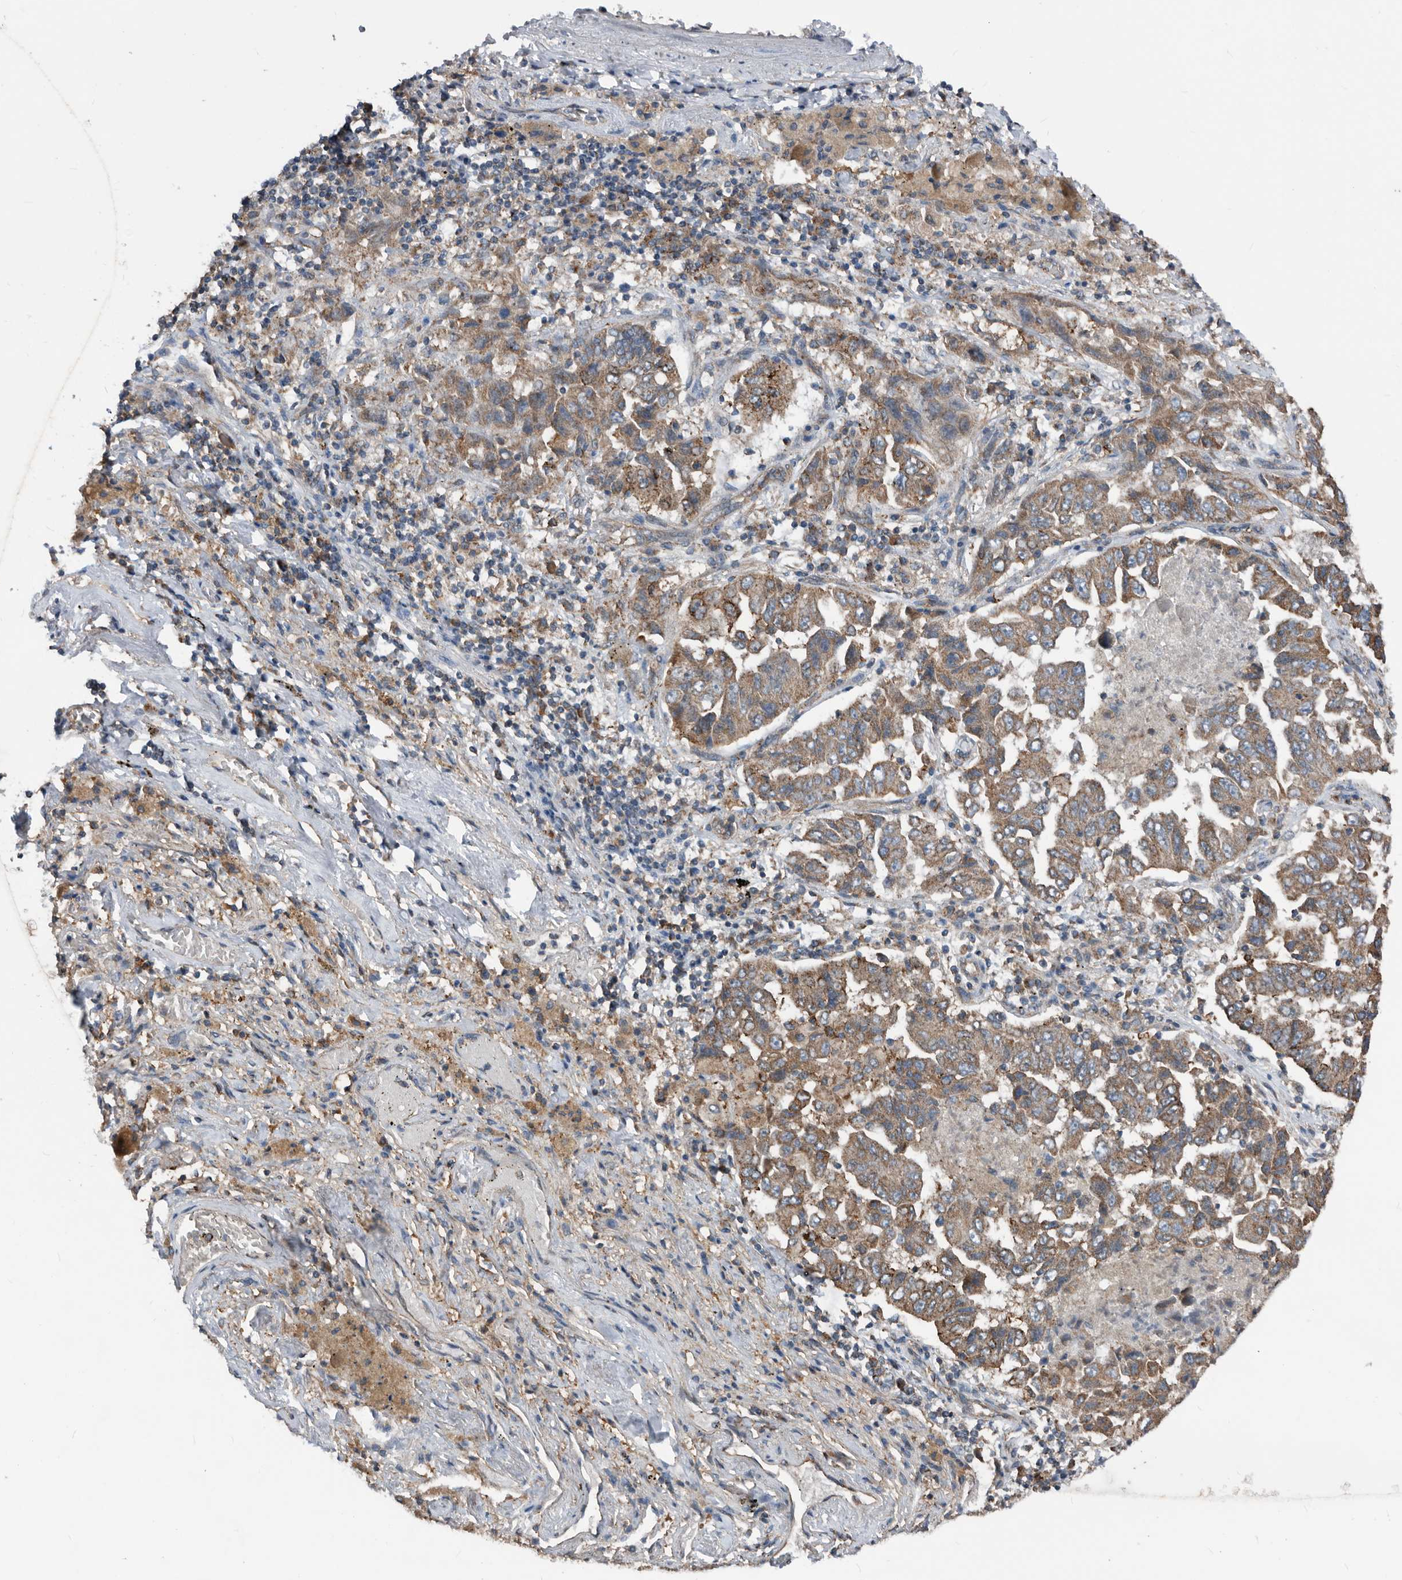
{"staining": {"intensity": "moderate", "quantity": ">75%", "location": "cytoplasmic/membranous"}, "tissue": "lung cancer", "cell_type": "Tumor cells", "image_type": "cancer", "snomed": [{"axis": "morphology", "description": "Adenocarcinoma, NOS"}, {"axis": "topography", "description": "Lung"}], "caption": "Immunohistochemical staining of lung cancer (adenocarcinoma) shows medium levels of moderate cytoplasmic/membranous protein expression in about >75% of tumor cells.", "gene": "AFAP1", "patient": {"sex": "female", "age": 51}}